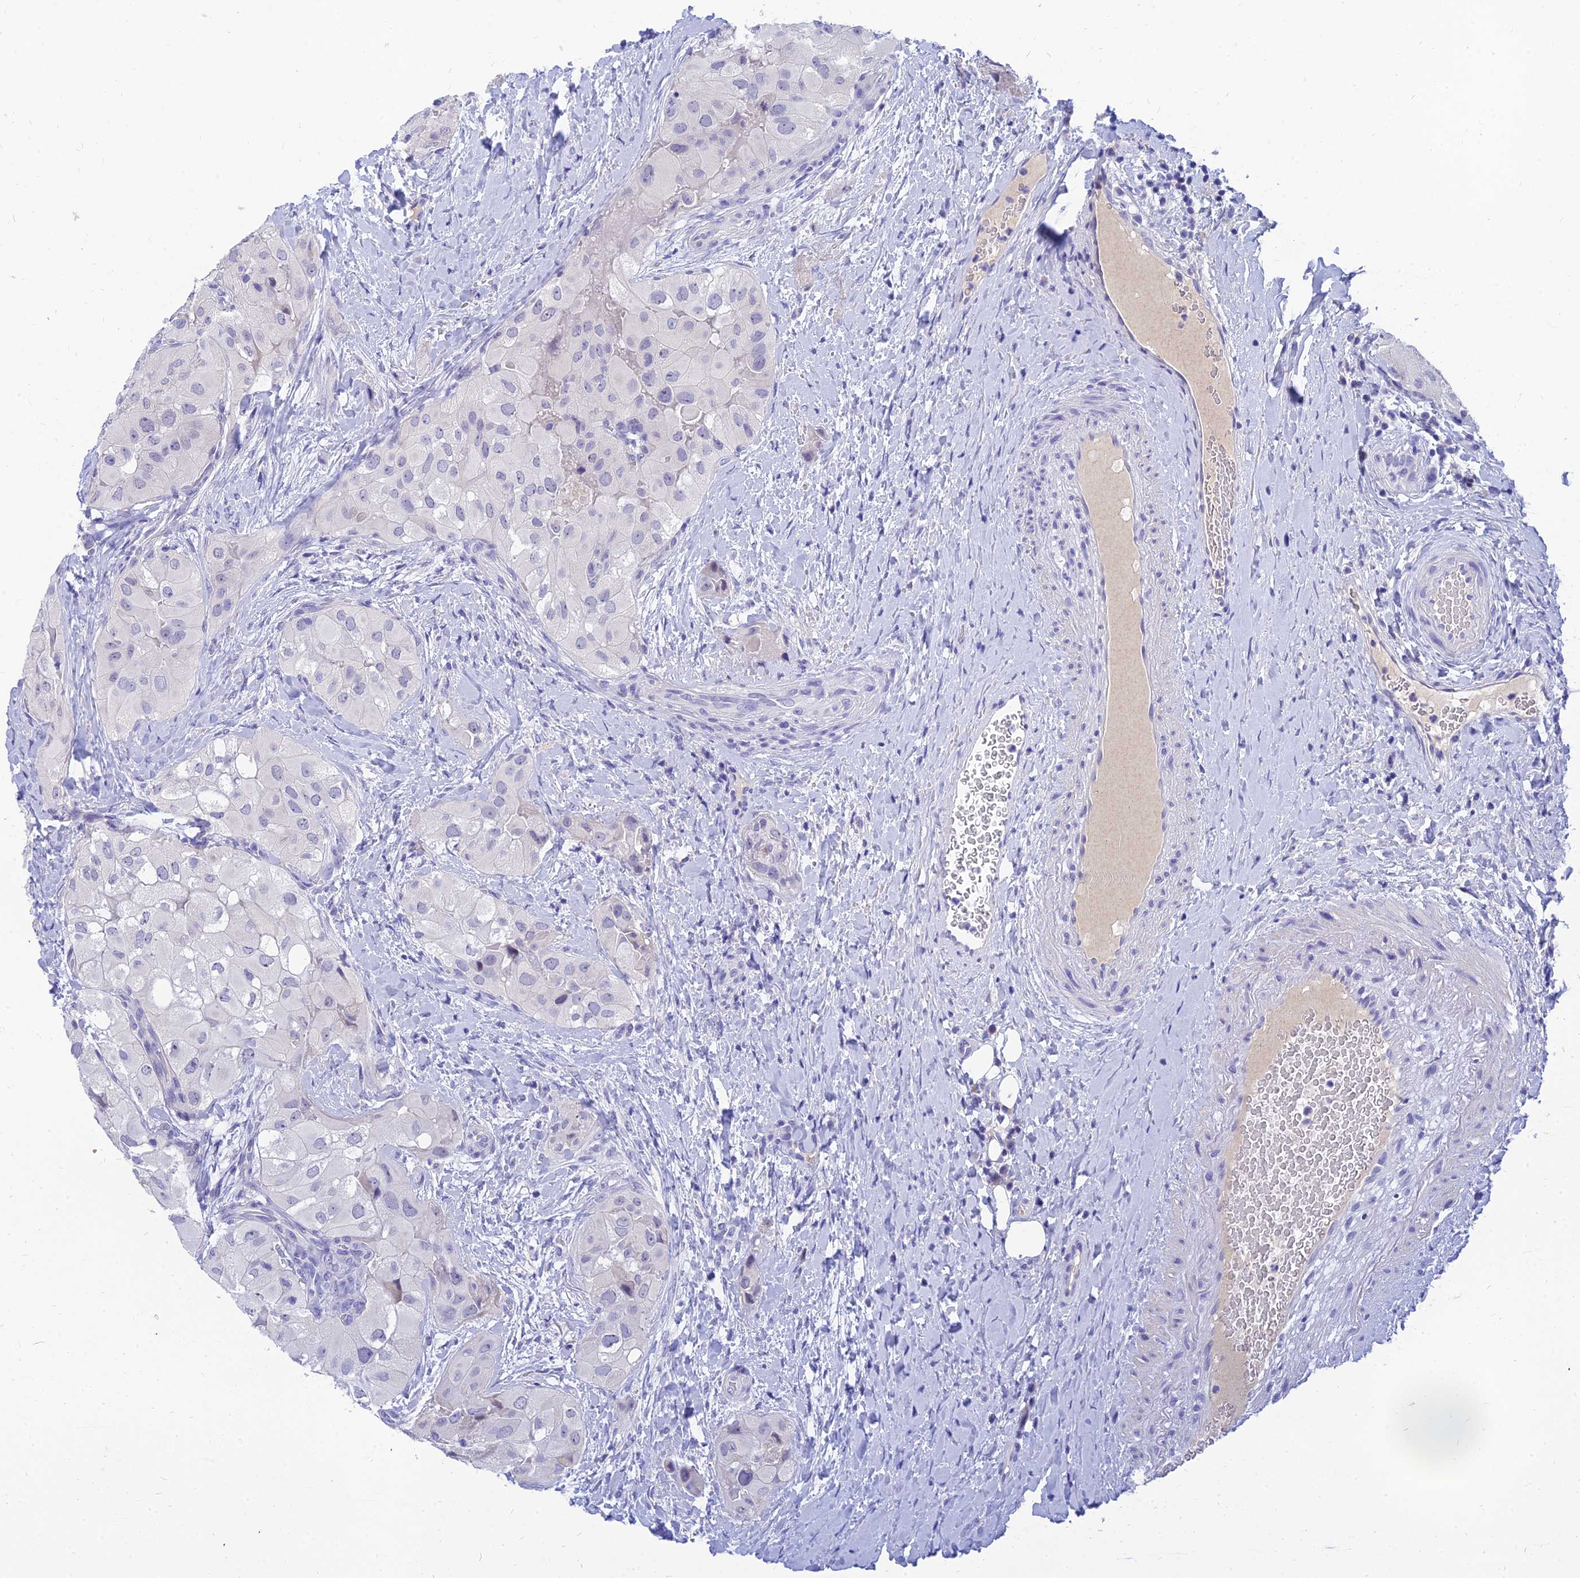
{"staining": {"intensity": "negative", "quantity": "none", "location": "none"}, "tissue": "thyroid cancer", "cell_type": "Tumor cells", "image_type": "cancer", "snomed": [{"axis": "morphology", "description": "Normal tissue, NOS"}, {"axis": "morphology", "description": "Papillary adenocarcinoma, NOS"}, {"axis": "topography", "description": "Thyroid gland"}], "caption": "Tumor cells are negative for protein expression in human papillary adenocarcinoma (thyroid).", "gene": "TMEM161B", "patient": {"sex": "female", "age": 59}}